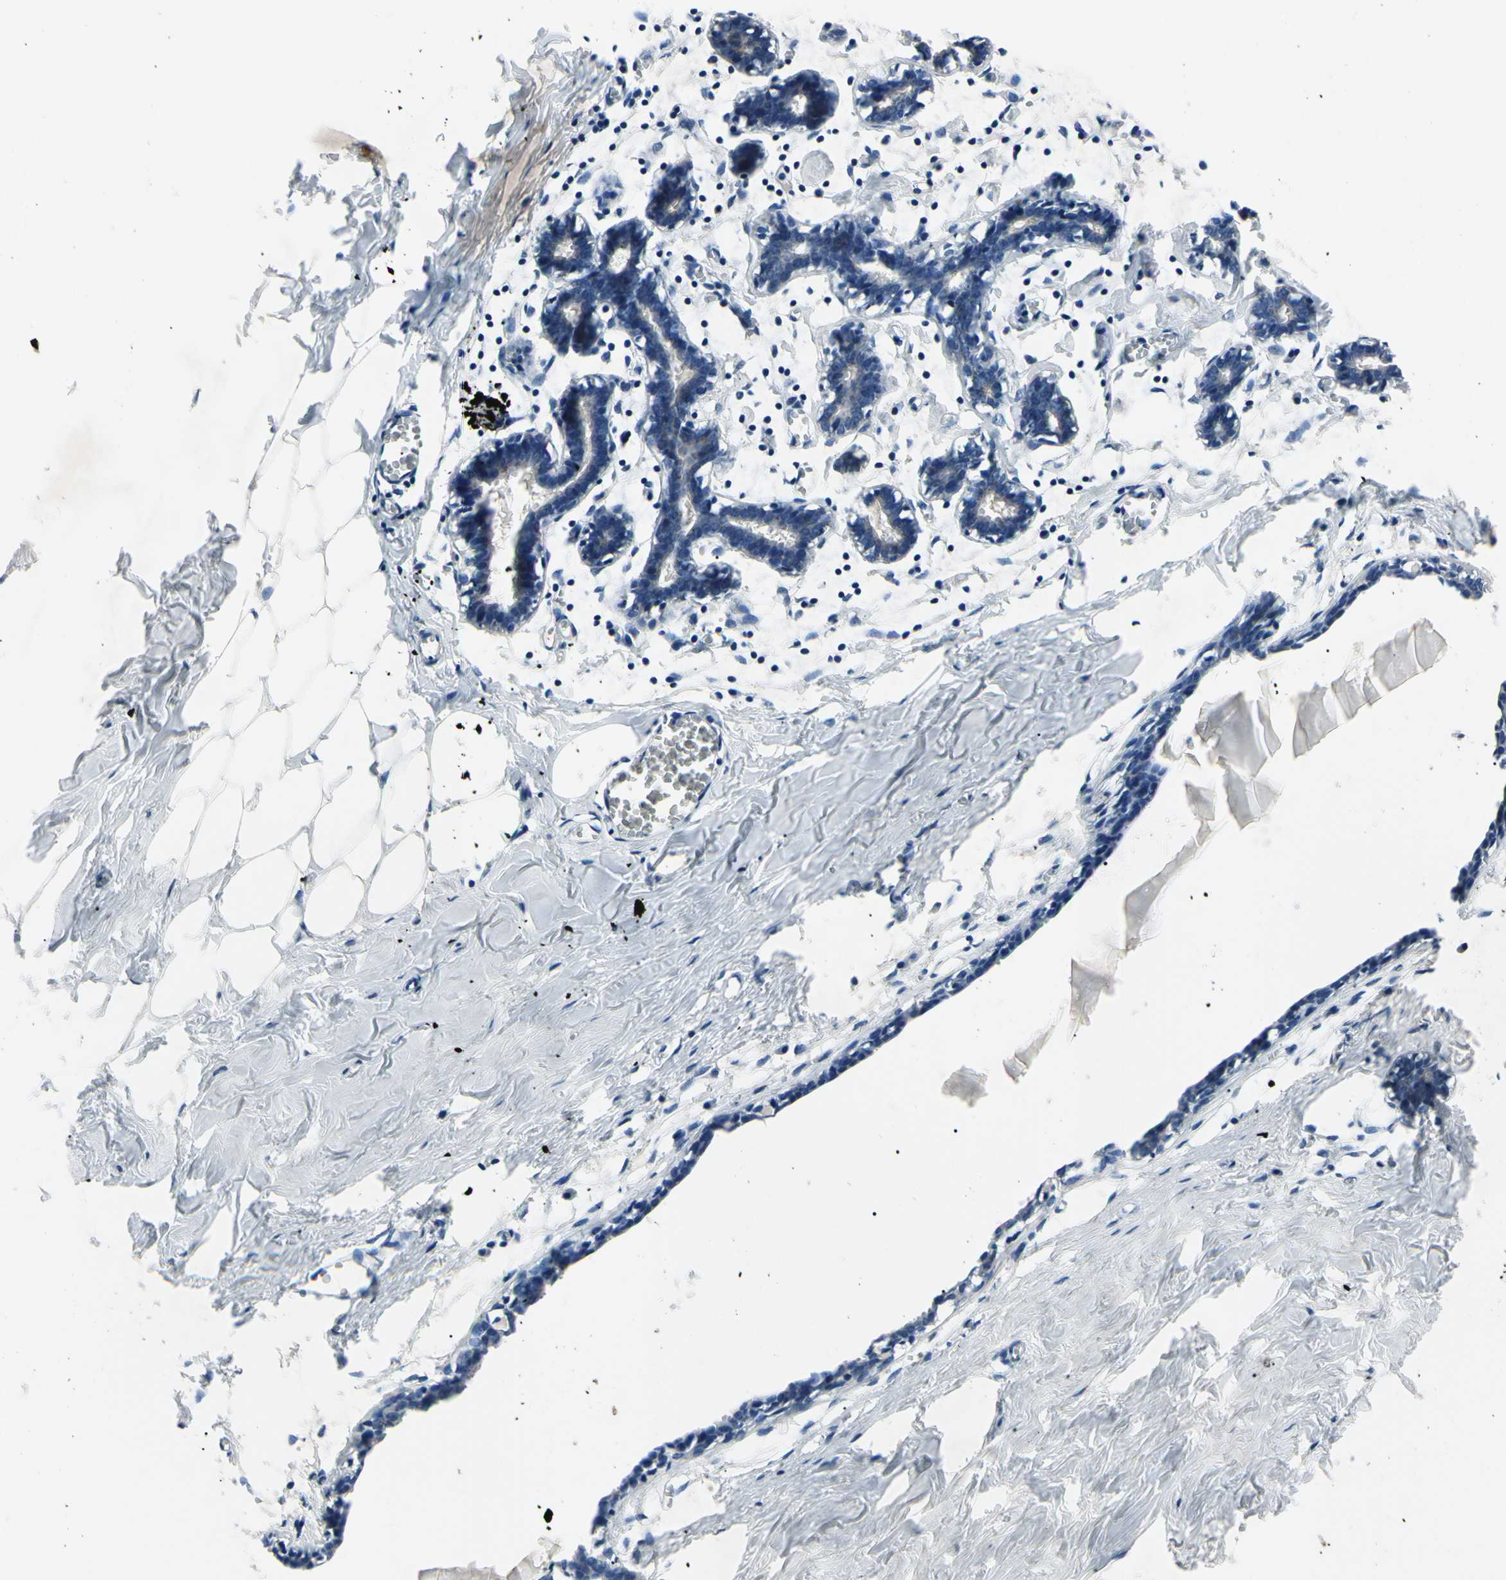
{"staining": {"intensity": "negative", "quantity": "none", "location": "none"}, "tissue": "breast", "cell_type": "Adipocytes", "image_type": "normal", "snomed": [{"axis": "morphology", "description": "Normal tissue, NOS"}, {"axis": "topography", "description": "Breast"}], "caption": "This histopathology image is of normal breast stained with immunohistochemistry (IHC) to label a protein in brown with the nuclei are counter-stained blue. There is no staining in adipocytes.", "gene": "HILPDA", "patient": {"sex": "female", "age": 27}}